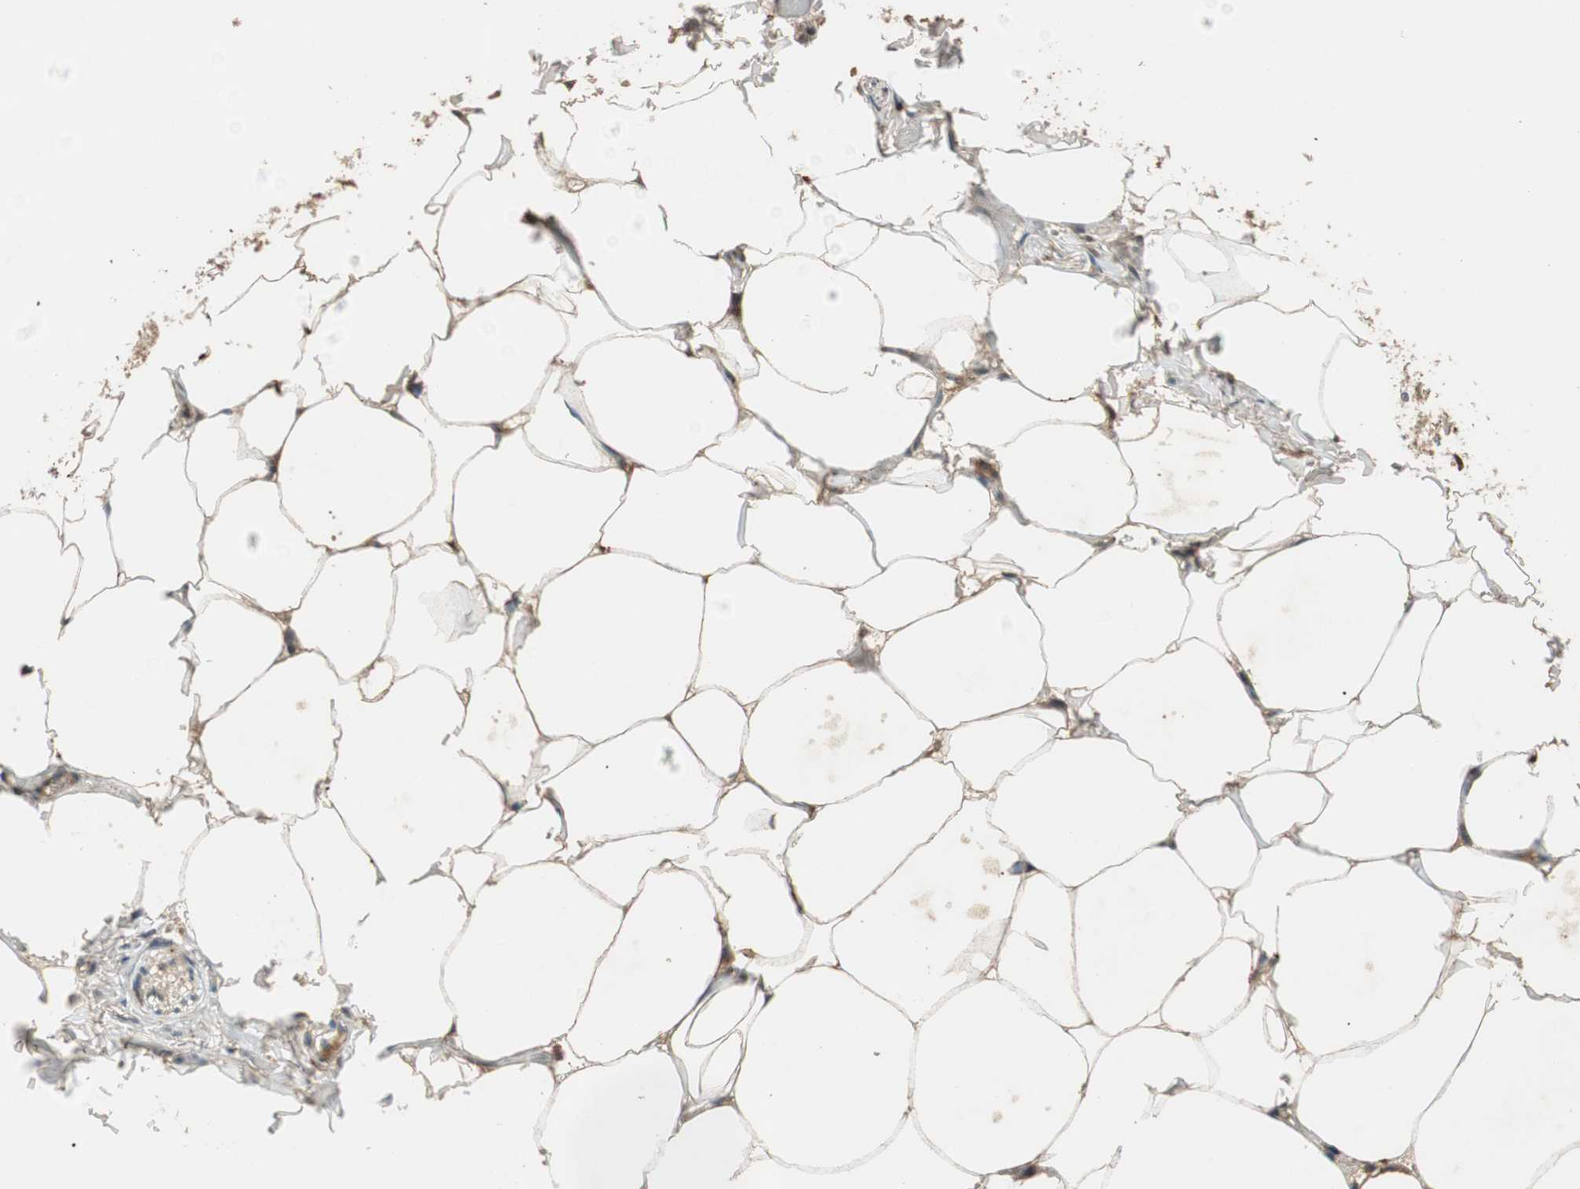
{"staining": {"intensity": "moderate", "quantity": "25%-75%", "location": "cytoplasmic/membranous"}, "tissue": "adipose tissue", "cell_type": "Adipocytes", "image_type": "normal", "snomed": [{"axis": "morphology", "description": "Normal tissue, NOS"}, {"axis": "topography", "description": "Vascular tissue"}], "caption": "Adipose tissue stained with immunohistochemistry exhibits moderate cytoplasmic/membranous positivity in about 25%-75% of adipocytes. (Brightfield microscopy of DAB IHC at high magnification).", "gene": "GLB1", "patient": {"sex": "male", "age": 41}}